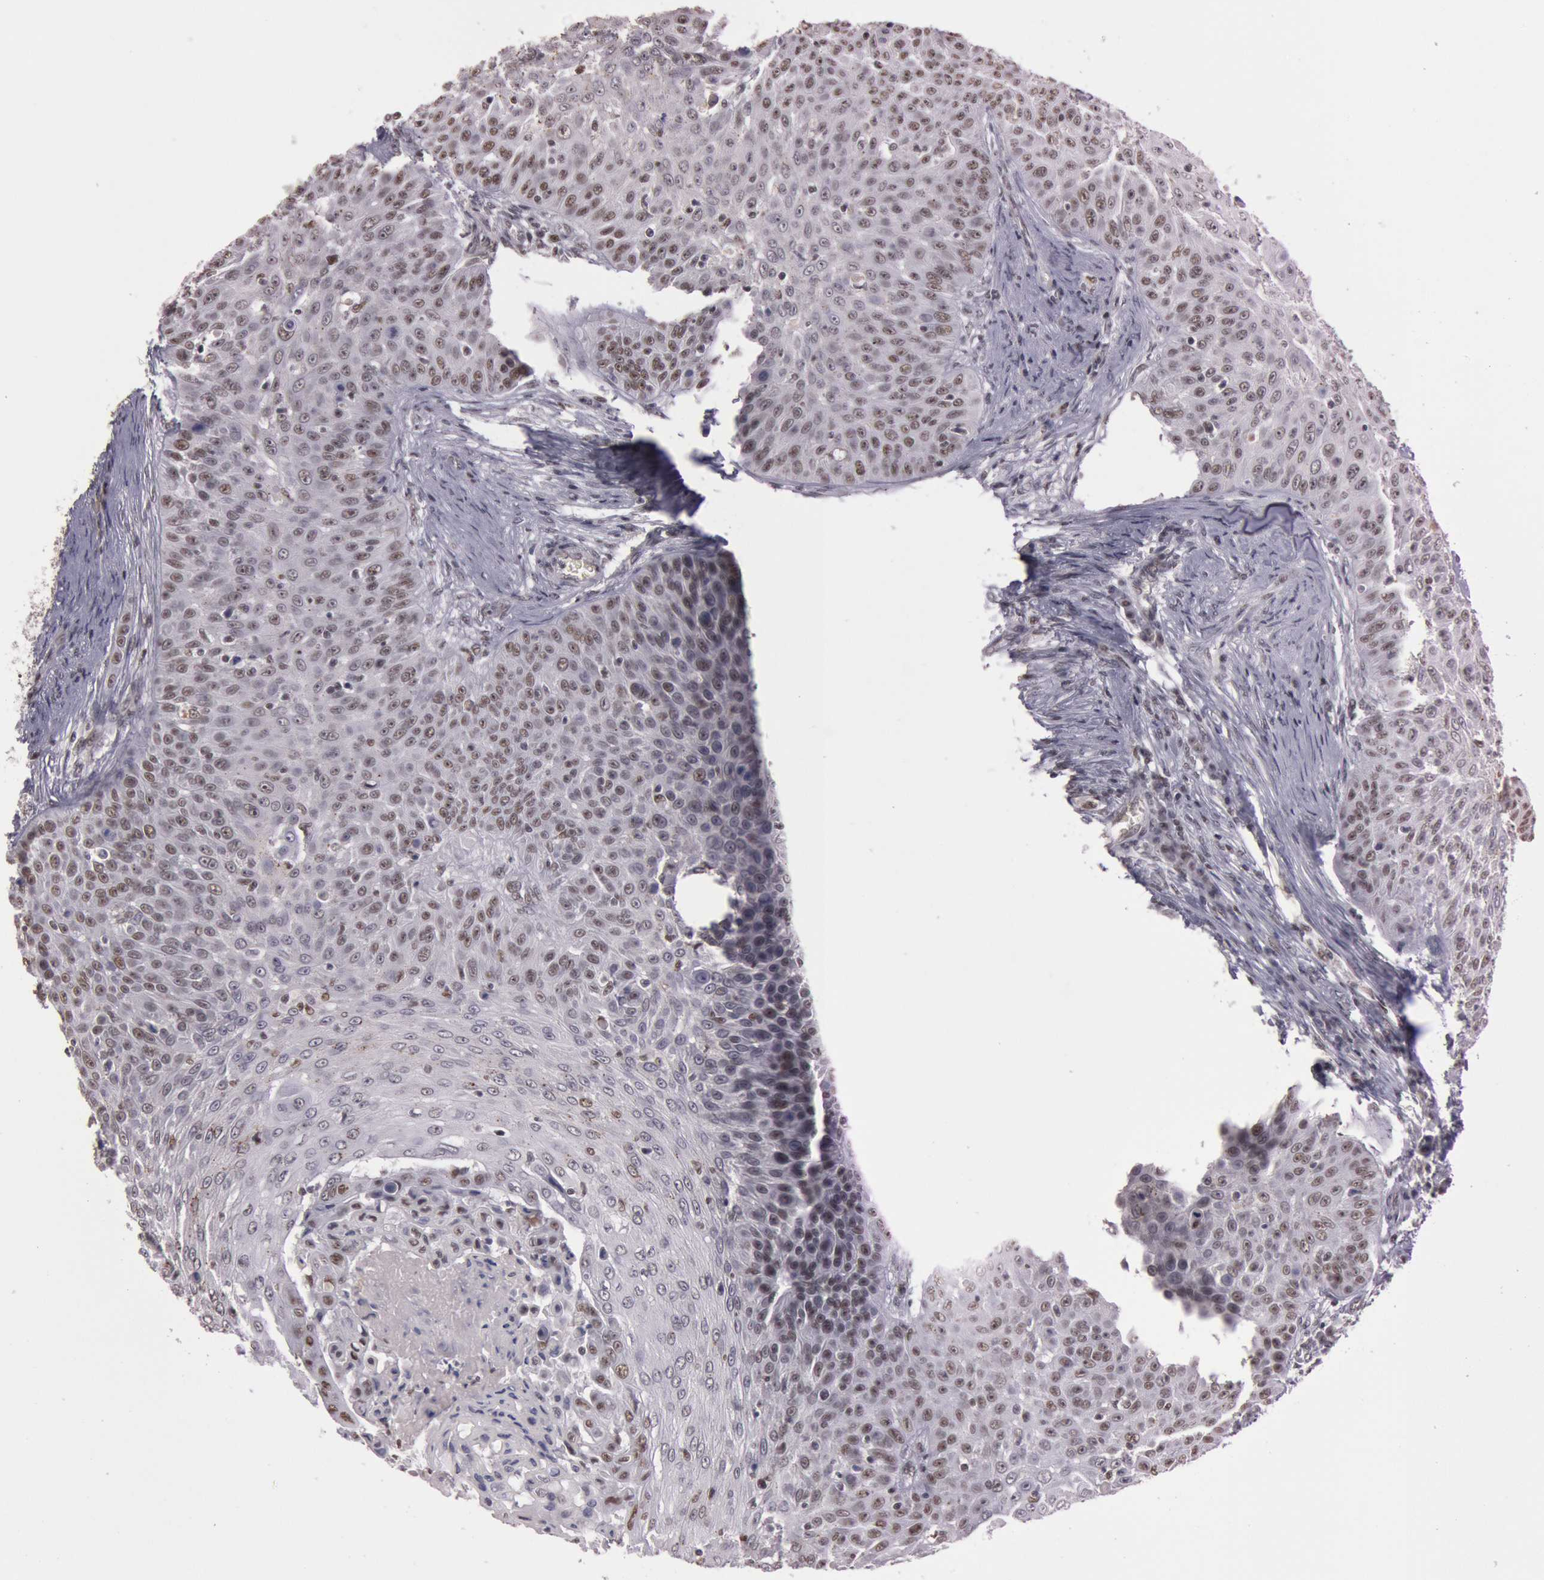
{"staining": {"intensity": "weak", "quantity": "<25%", "location": "nuclear"}, "tissue": "skin cancer", "cell_type": "Tumor cells", "image_type": "cancer", "snomed": [{"axis": "morphology", "description": "Squamous cell carcinoma, NOS"}, {"axis": "topography", "description": "Skin"}], "caption": "A photomicrograph of human squamous cell carcinoma (skin) is negative for staining in tumor cells.", "gene": "TASL", "patient": {"sex": "male", "age": 82}}